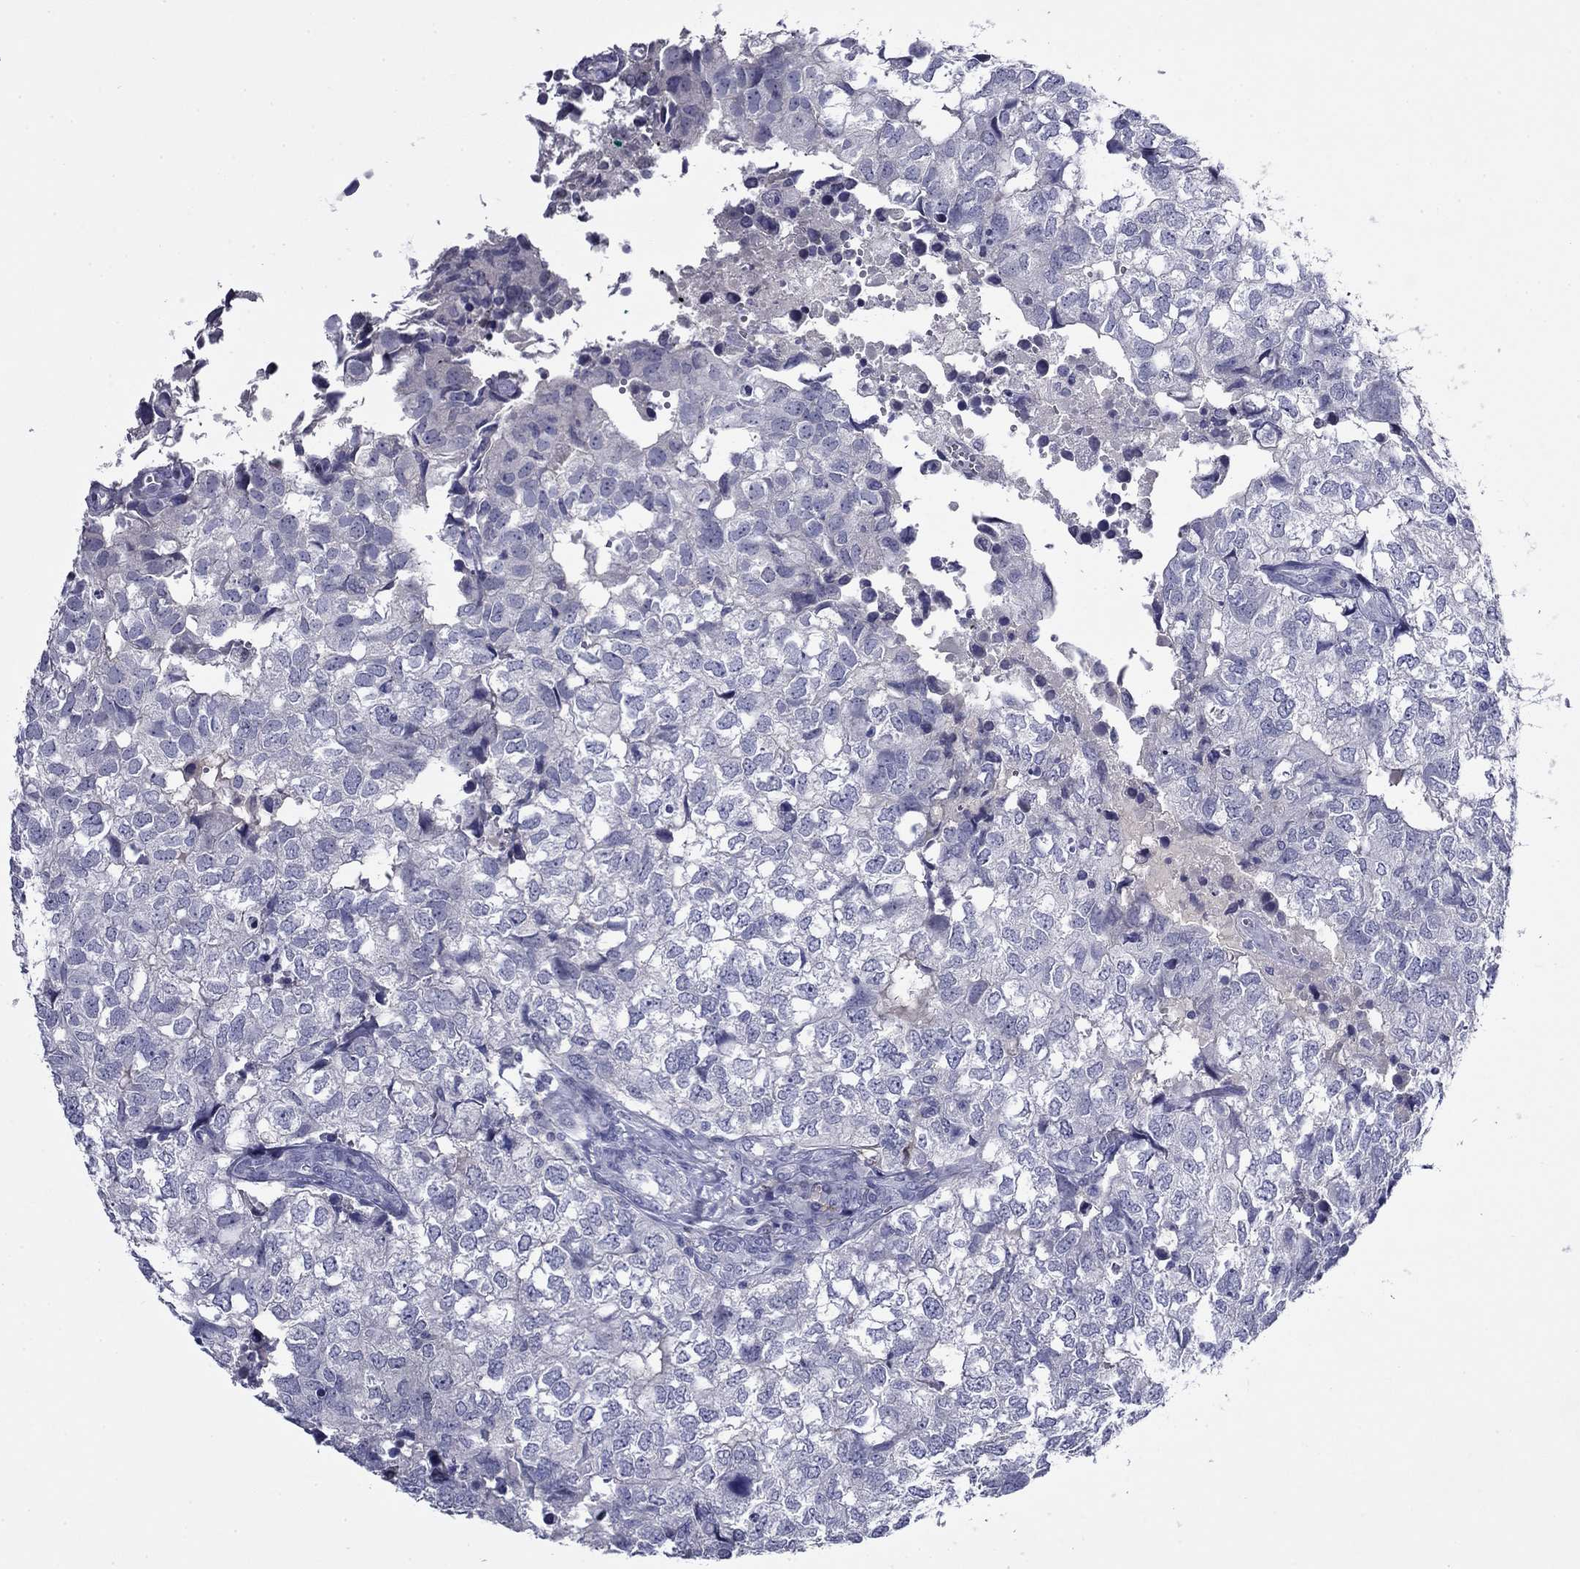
{"staining": {"intensity": "negative", "quantity": "none", "location": "none"}, "tissue": "breast cancer", "cell_type": "Tumor cells", "image_type": "cancer", "snomed": [{"axis": "morphology", "description": "Duct carcinoma"}, {"axis": "topography", "description": "Breast"}], "caption": "Immunohistochemical staining of human breast invasive ductal carcinoma shows no significant staining in tumor cells. (DAB (3,3'-diaminobenzidine) immunohistochemistry visualized using brightfield microscopy, high magnification).", "gene": "CFAP119", "patient": {"sex": "female", "age": 30}}